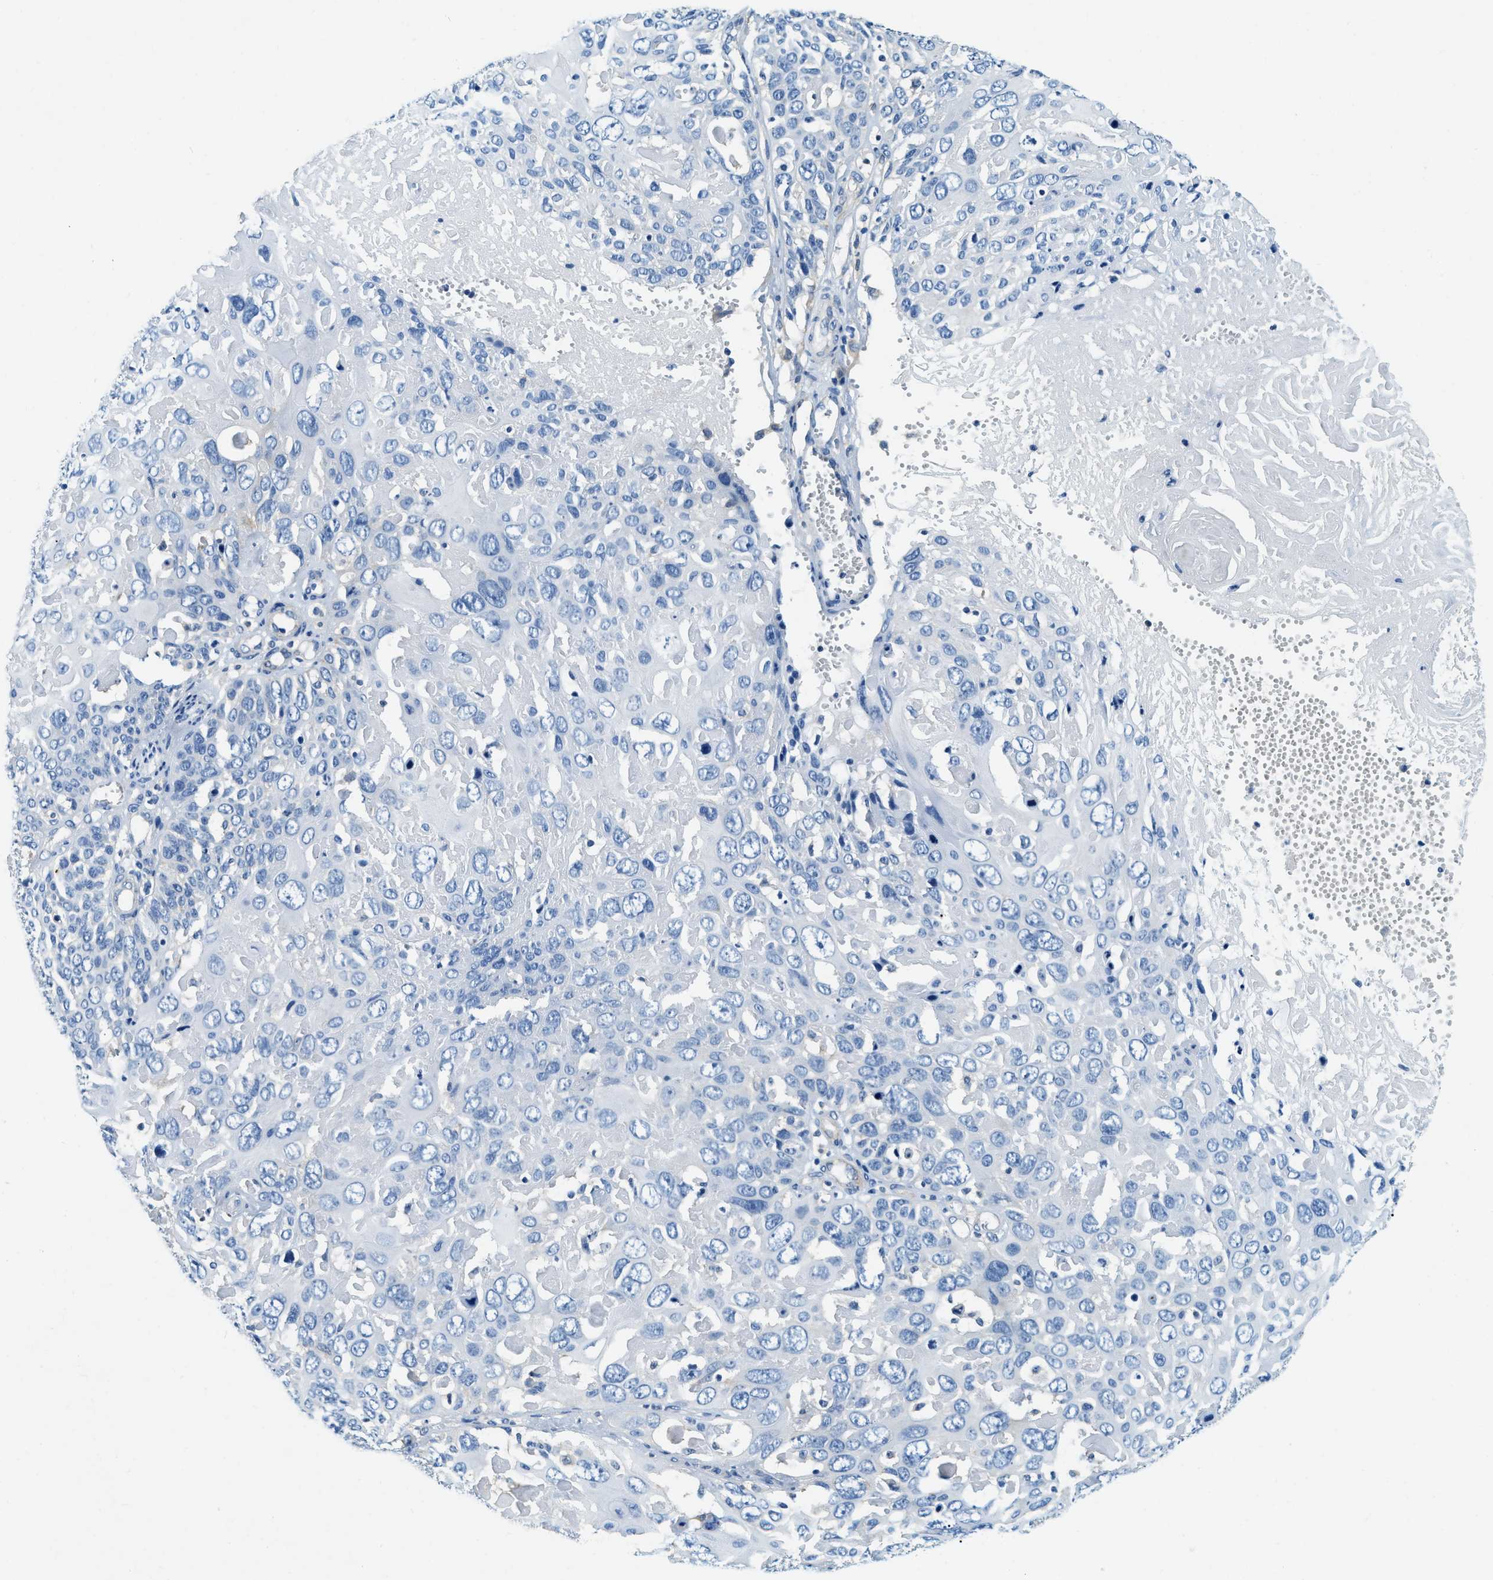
{"staining": {"intensity": "negative", "quantity": "none", "location": "none"}, "tissue": "cervical cancer", "cell_type": "Tumor cells", "image_type": "cancer", "snomed": [{"axis": "morphology", "description": "Squamous cell carcinoma, NOS"}, {"axis": "topography", "description": "Cervix"}], "caption": "Cervical cancer (squamous cell carcinoma) was stained to show a protein in brown. There is no significant expression in tumor cells.", "gene": "EIF2AK2", "patient": {"sex": "female", "age": 74}}